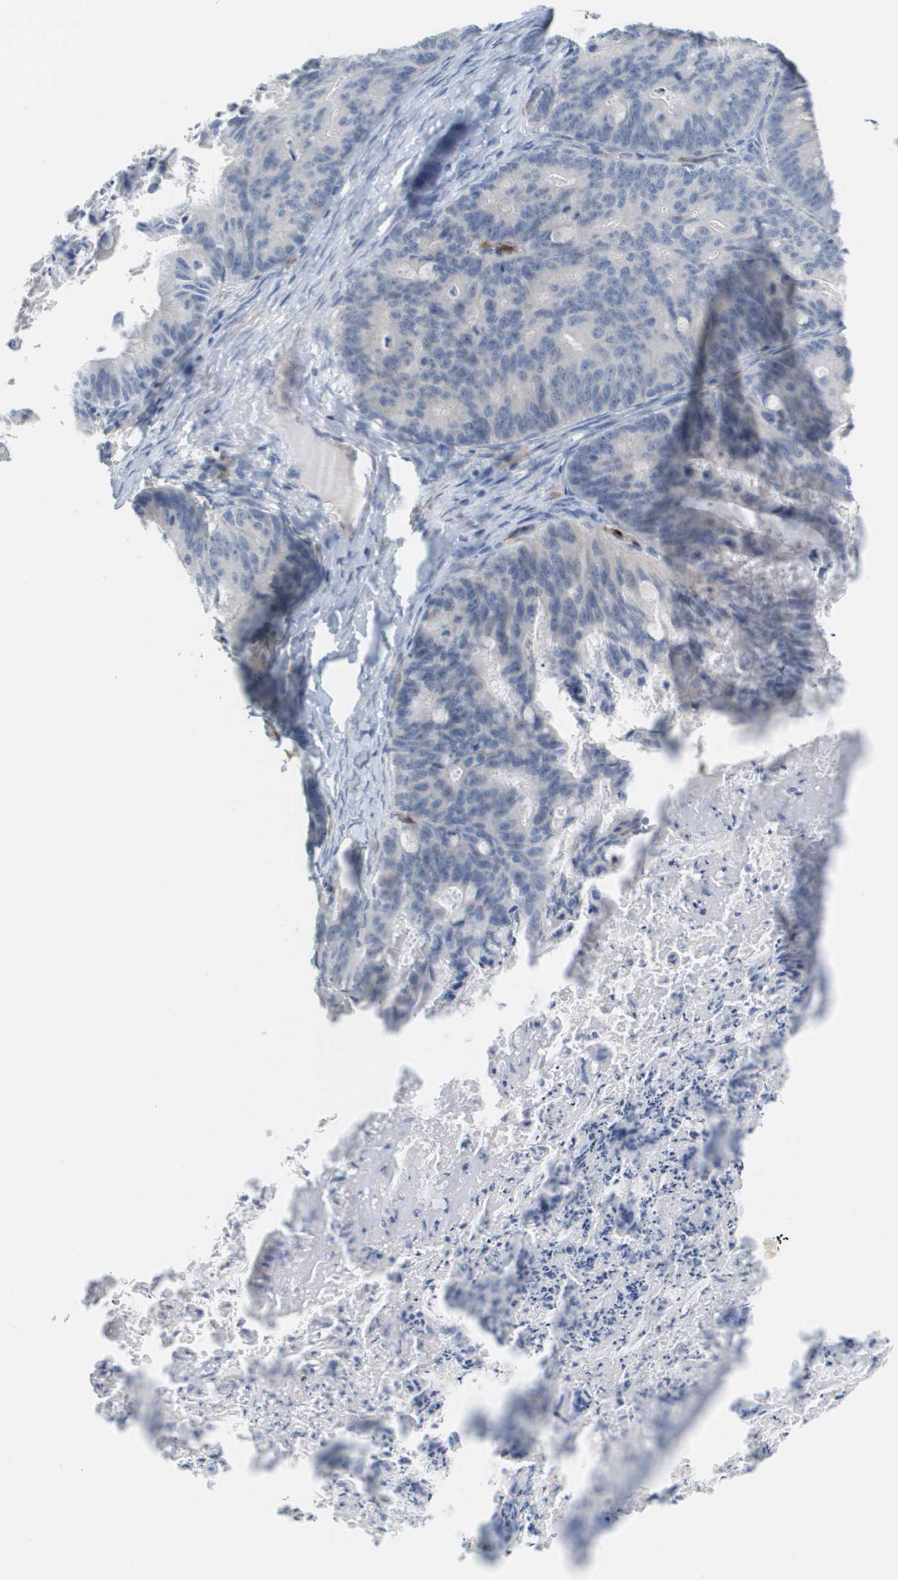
{"staining": {"intensity": "negative", "quantity": "none", "location": "none"}, "tissue": "ovarian cancer", "cell_type": "Tumor cells", "image_type": "cancer", "snomed": [{"axis": "morphology", "description": "Cystadenocarcinoma, mucinous, NOS"}, {"axis": "topography", "description": "Ovary"}], "caption": "A high-resolution image shows immunohistochemistry staining of ovarian cancer, which displays no significant positivity in tumor cells.", "gene": "ANGPT2", "patient": {"sex": "female", "age": 37}}